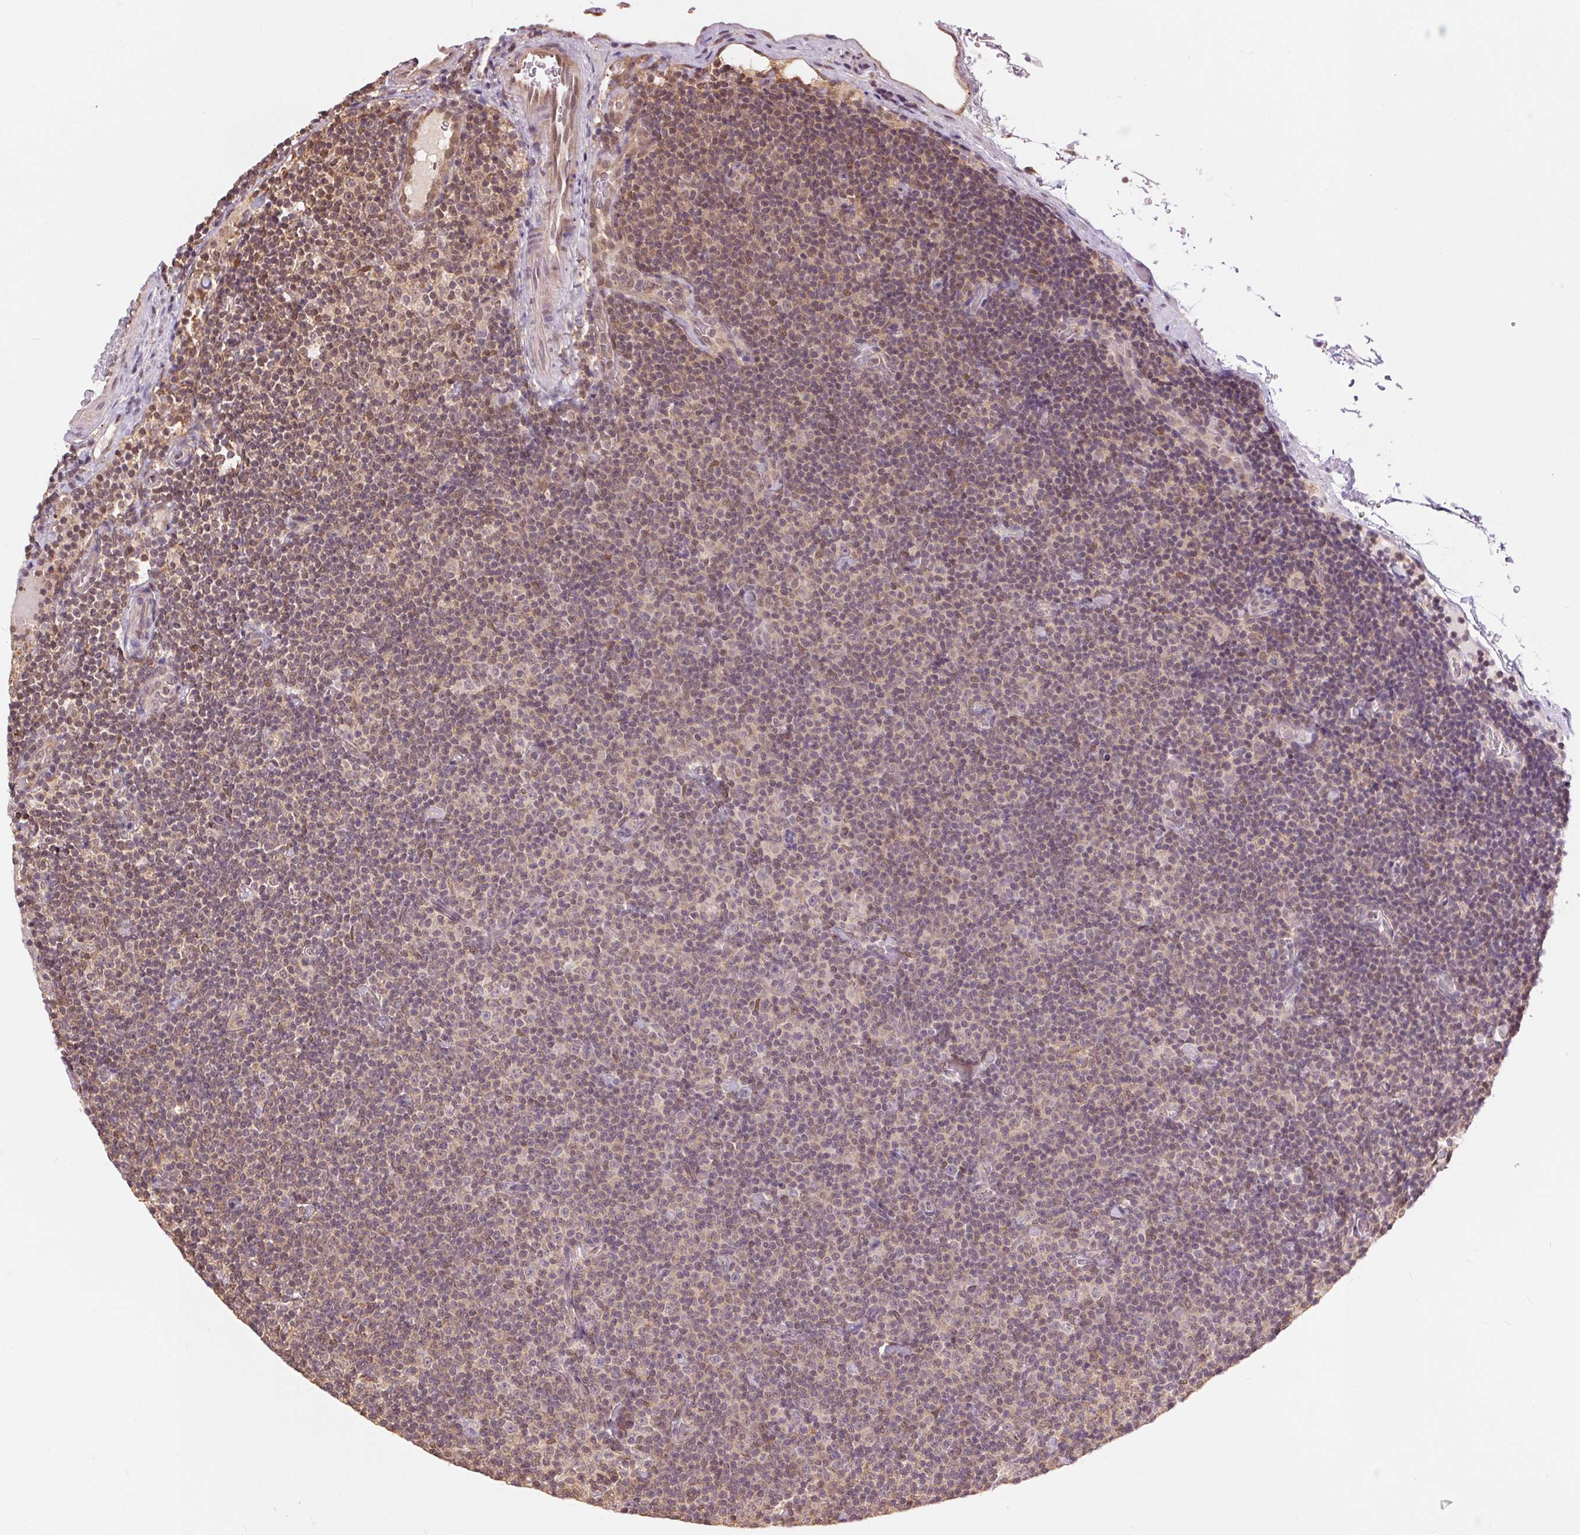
{"staining": {"intensity": "weak", "quantity": ">75%", "location": "nuclear"}, "tissue": "lymphoma", "cell_type": "Tumor cells", "image_type": "cancer", "snomed": [{"axis": "morphology", "description": "Malignant lymphoma, non-Hodgkin's type, Low grade"}, {"axis": "topography", "description": "Lymph node"}], "caption": "This micrograph exhibits IHC staining of lymphoma, with low weak nuclear expression in approximately >75% of tumor cells.", "gene": "TMEM273", "patient": {"sex": "male", "age": 81}}